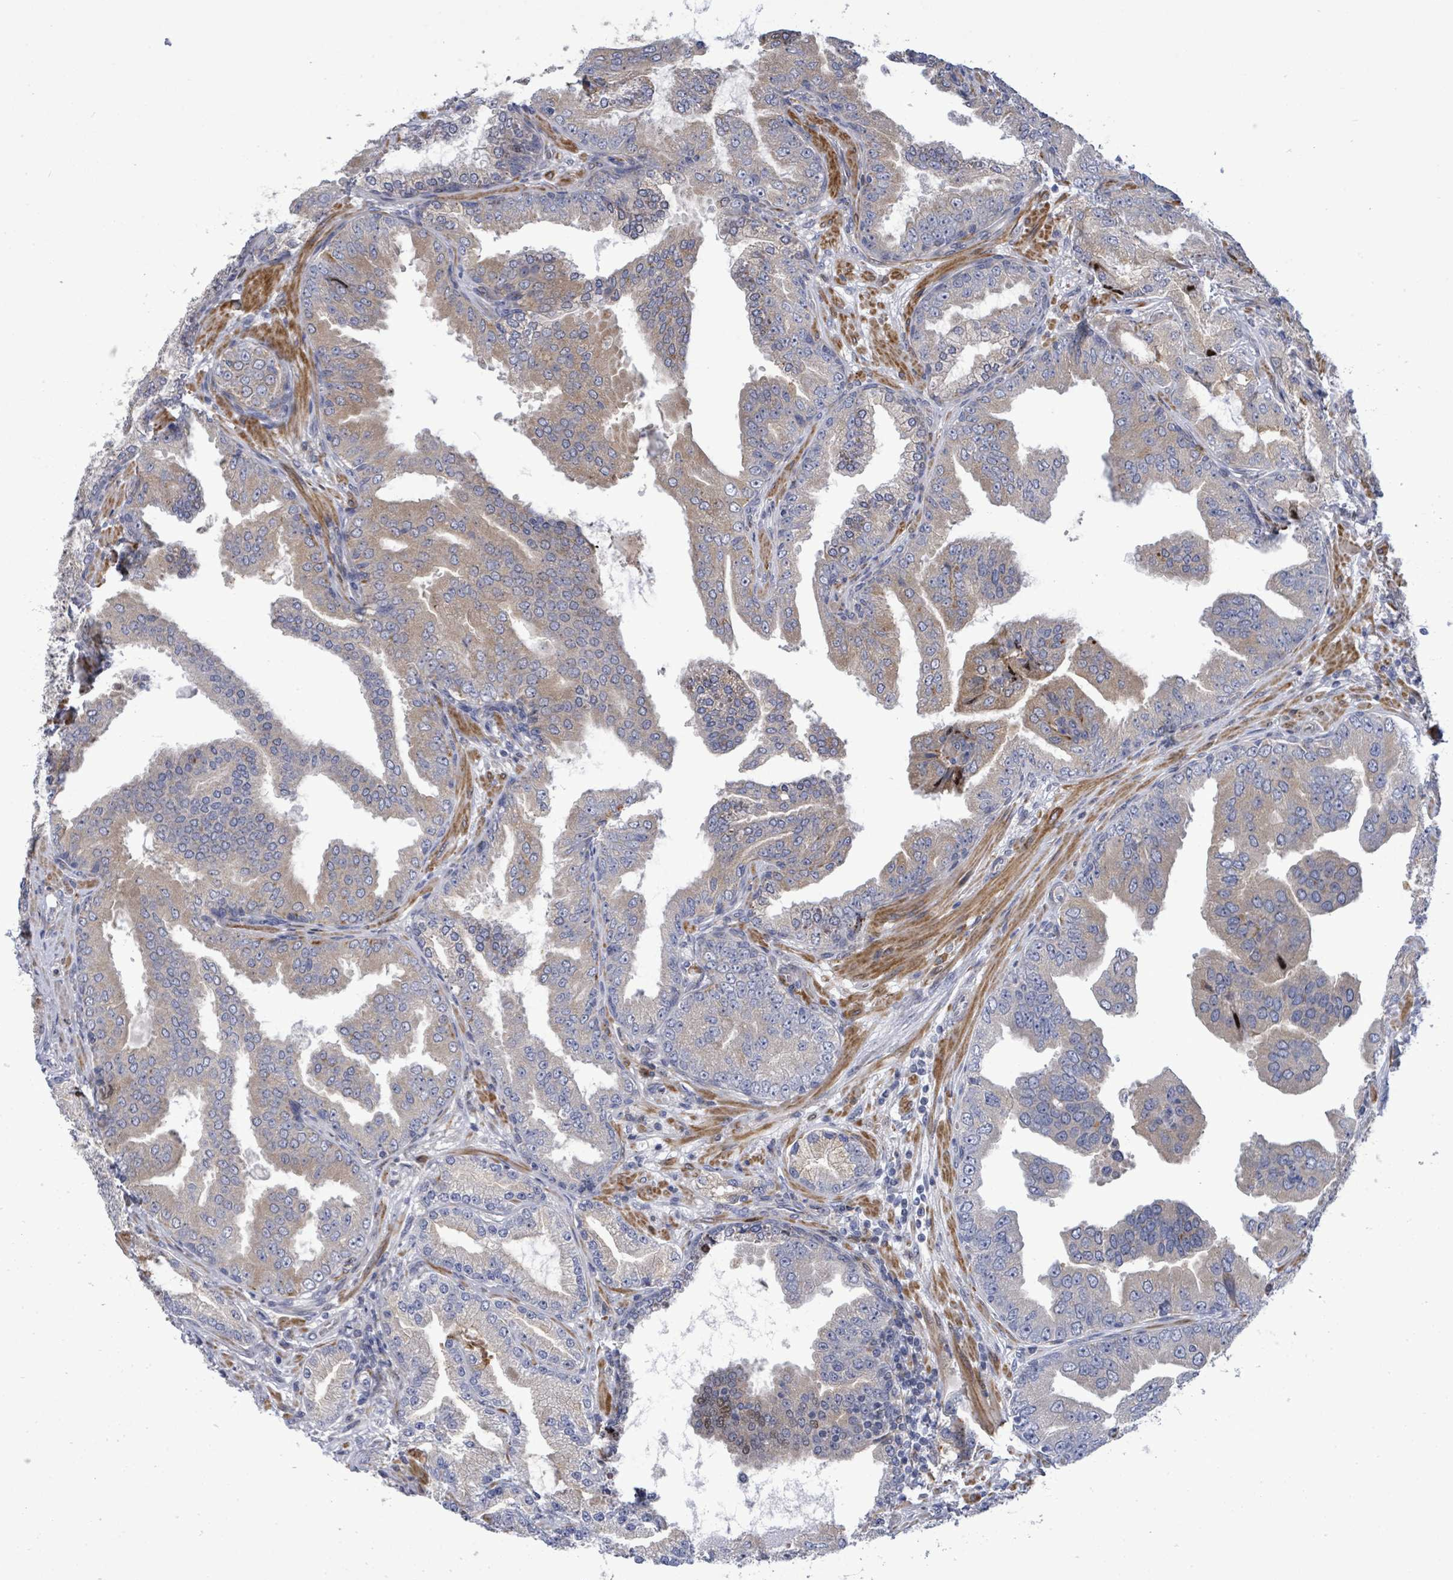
{"staining": {"intensity": "moderate", "quantity": "25%-75%", "location": "cytoplasmic/membranous"}, "tissue": "prostate cancer", "cell_type": "Tumor cells", "image_type": "cancer", "snomed": [{"axis": "morphology", "description": "Adenocarcinoma, High grade"}, {"axis": "topography", "description": "Prostate"}], "caption": "Protein expression by immunohistochemistry demonstrates moderate cytoplasmic/membranous expression in approximately 25%-75% of tumor cells in prostate high-grade adenocarcinoma.", "gene": "SAR1A", "patient": {"sex": "male", "age": 68}}